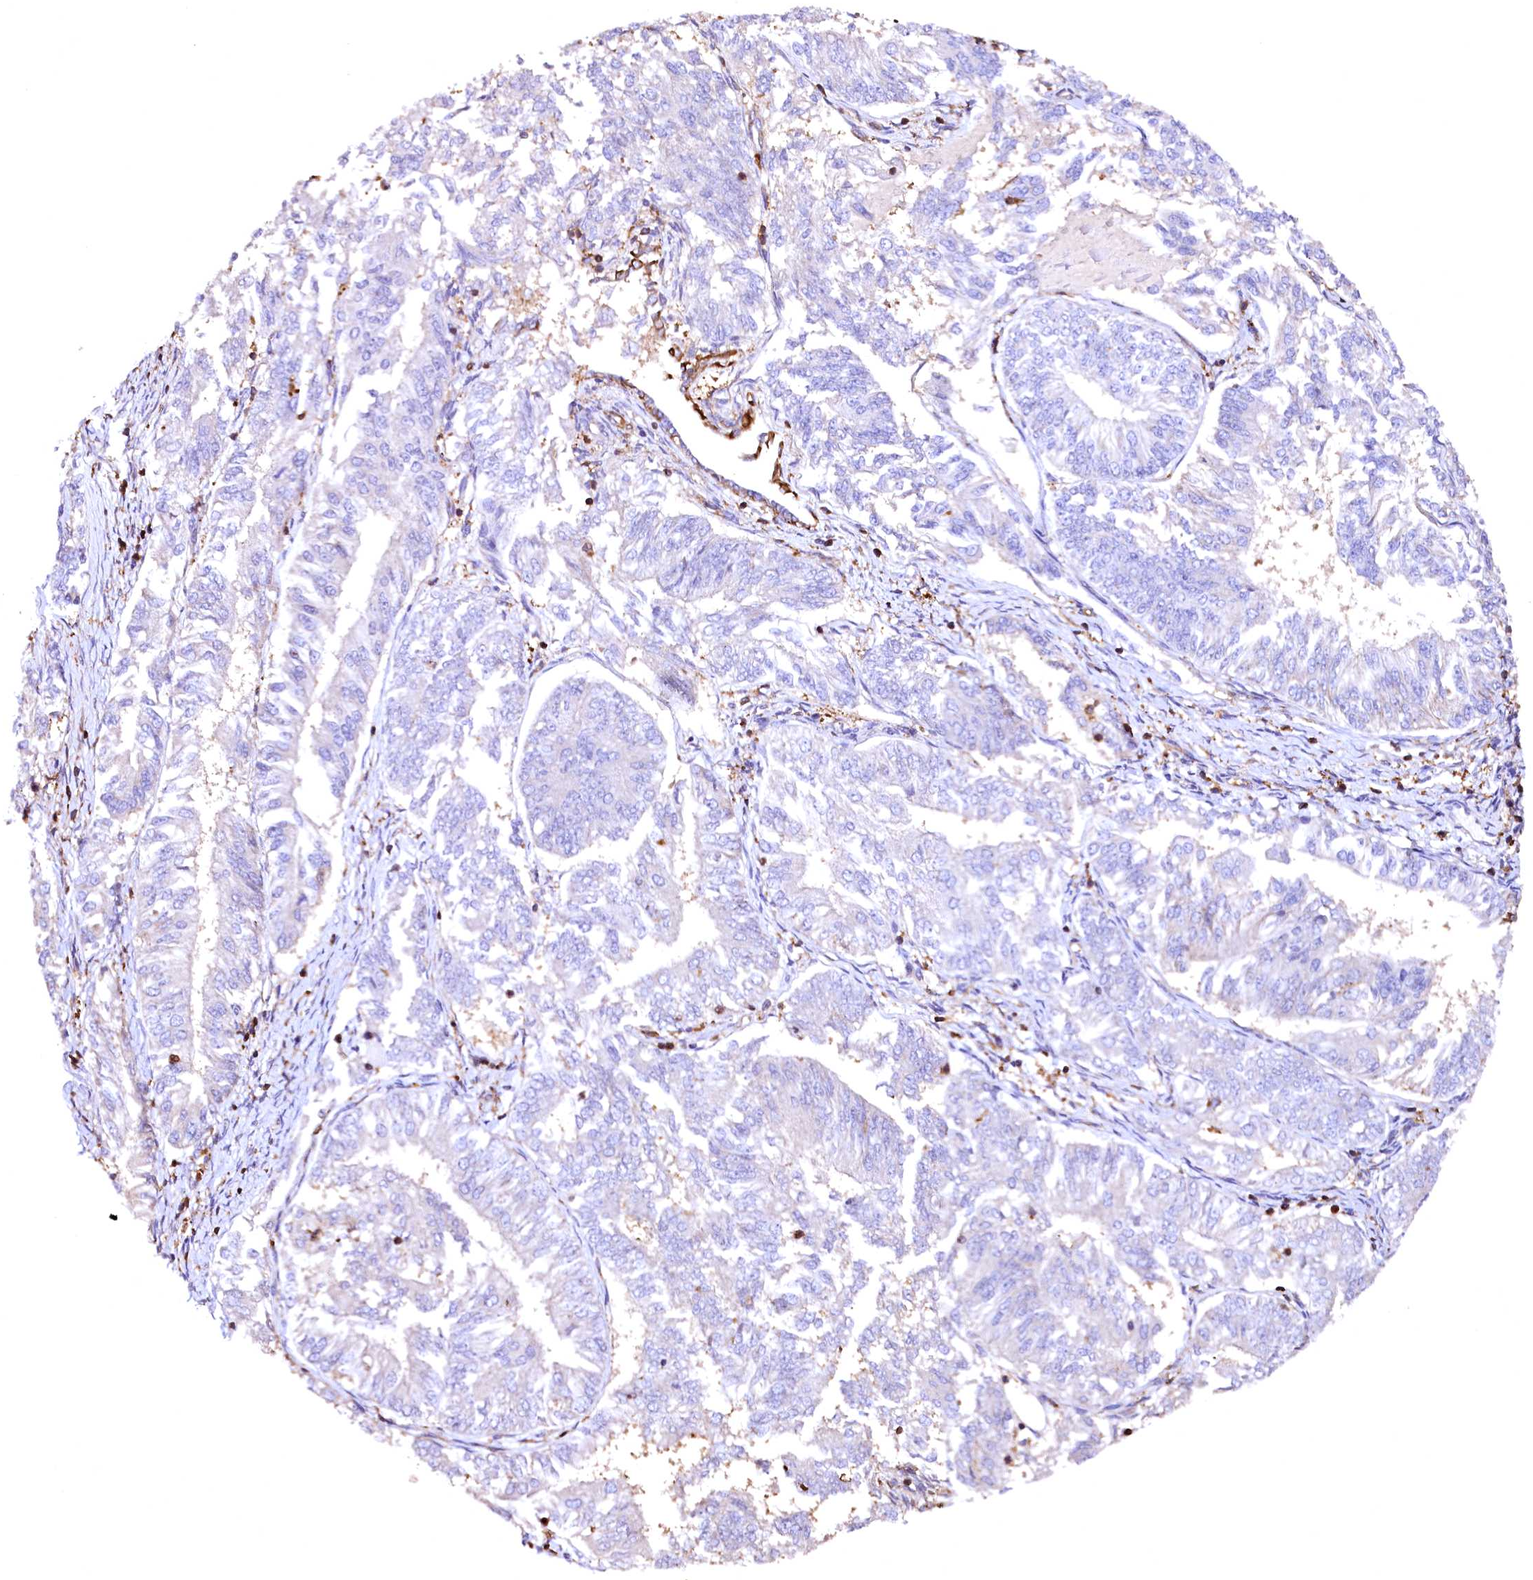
{"staining": {"intensity": "negative", "quantity": "none", "location": "none"}, "tissue": "endometrial cancer", "cell_type": "Tumor cells", "image_type": "cancer", "snomed": [{"axis": "morphology", "description": "Adenocarcinoma, NOS"}, {"axis": "topography", "description": "Endometrium"}], "caption": "Immunohistochemistry (IHC) micrograph of neoplastic tissue: adenocarcinoma (endometrial) stained with DAB demonstrates no significant protein staining in tumor cells.", "gene": "RARS2", "patient": {"sex": "female", "age": 58}}